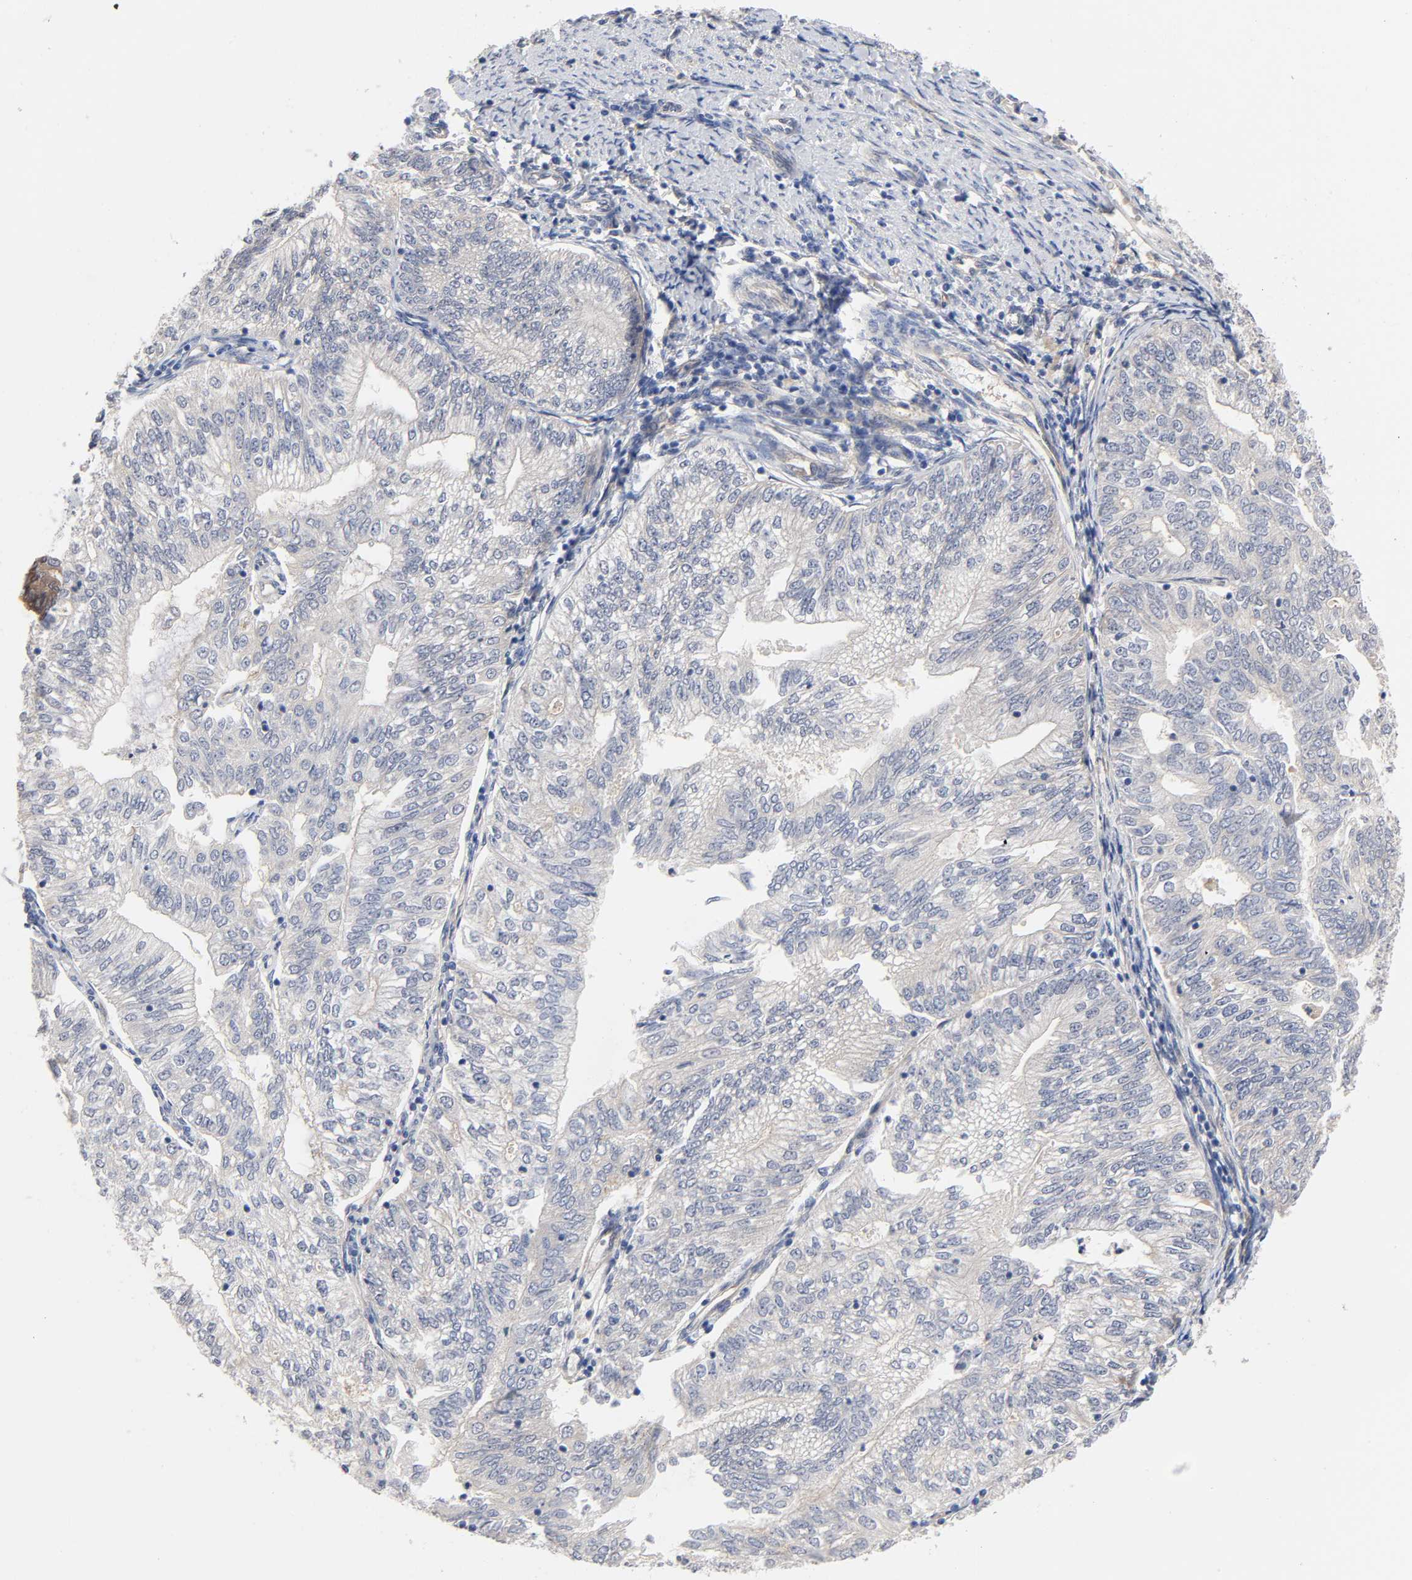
{"staining": {"intensity": "negative", "quantity": "none", "location": "none"}, "tissue": "endometrial cancer", "cell_type": "Tumor cells", "image_type": "cancer", "snomed": [{"axis": "morphology", "description": "Adenocarcinoma, NOS"}, {"axis": "topography", "description": "Endometrium"}], "caption": "This is an IHC photomicrograph of endometrial cancer. There is no positivity in tumor cells.", "gene": "RAB13", "patient": {"sex": "female", "age": 69}}